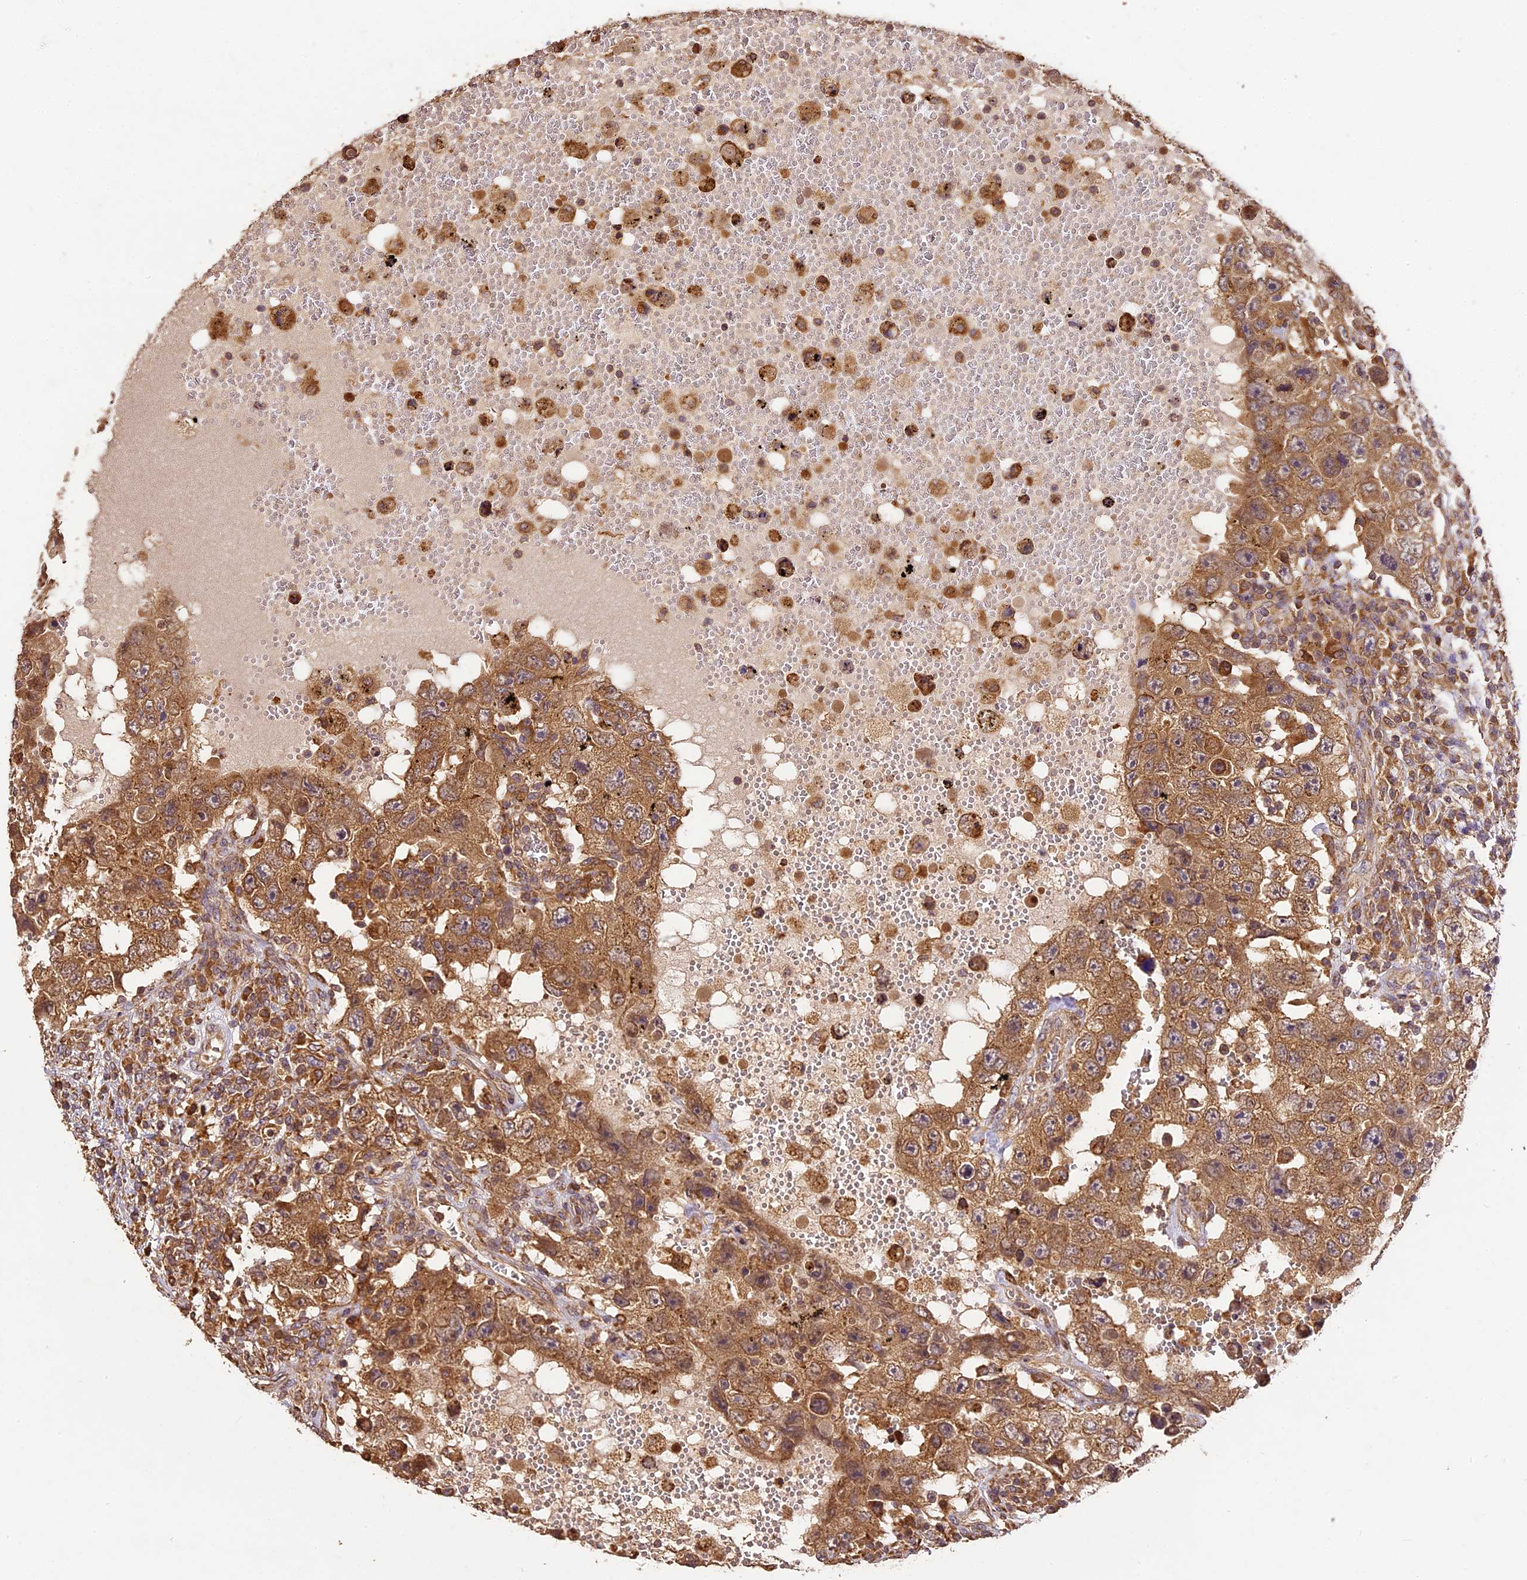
{"staining": {"intensity": "moderate", "quantity": ">75%", "location": "cytoplasmic/membranous"}, "tissue": "testis cancer", "cell_type": "Tumor cells", "image_type": "cancer", "snomed": [{"axis": "morphology", "description": "Carcinoma, Embryonal, NOS"}, {"axis": "topography", "description": "Testis"}], "caption": "This is a micrograph of IHC staining of testis embryonal carcinoma, which shows moderate positivity in the cytoplasmic/membranous of tumor cells.", "gene": "BRAP", "patient": {"sex": "male", "age": 26}}